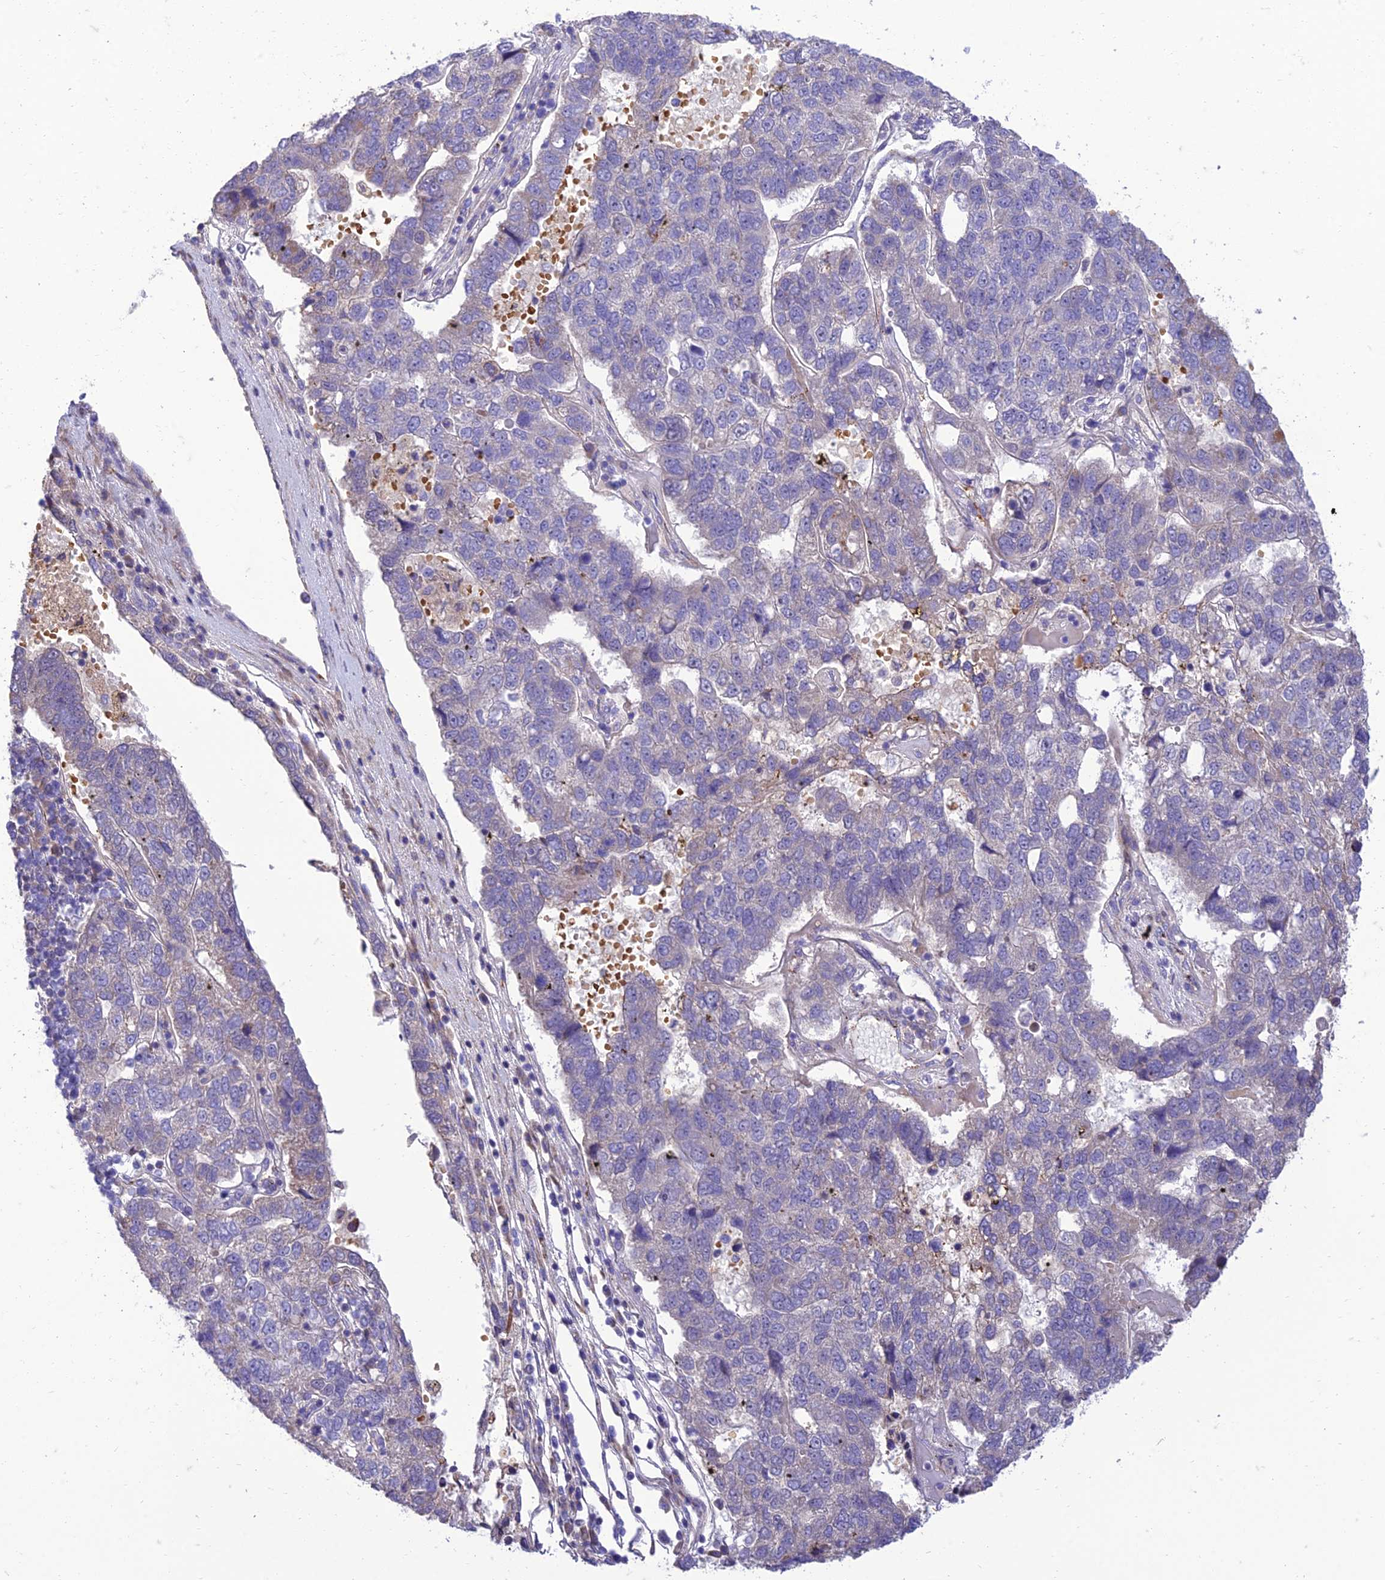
{"staining": {"intensity": "negative", "quantity": "none", "location": "none"}, "tissue": "pancreatic cancer", "cell_type": "Tumor cells", "image_type": "cancer", "snomed": [{"axis": "morphology", "description": "Adenocarcinoma, NOS"}, {"axis": "topography", "description": "Pancreas"}], "caption": "Immunohistochemical staining of human pancreatic adenocarcinoma displays no significant staining in tumor cells.", "gene": "SEL1L3", "patient": {"sex": "female", "age": 61}}